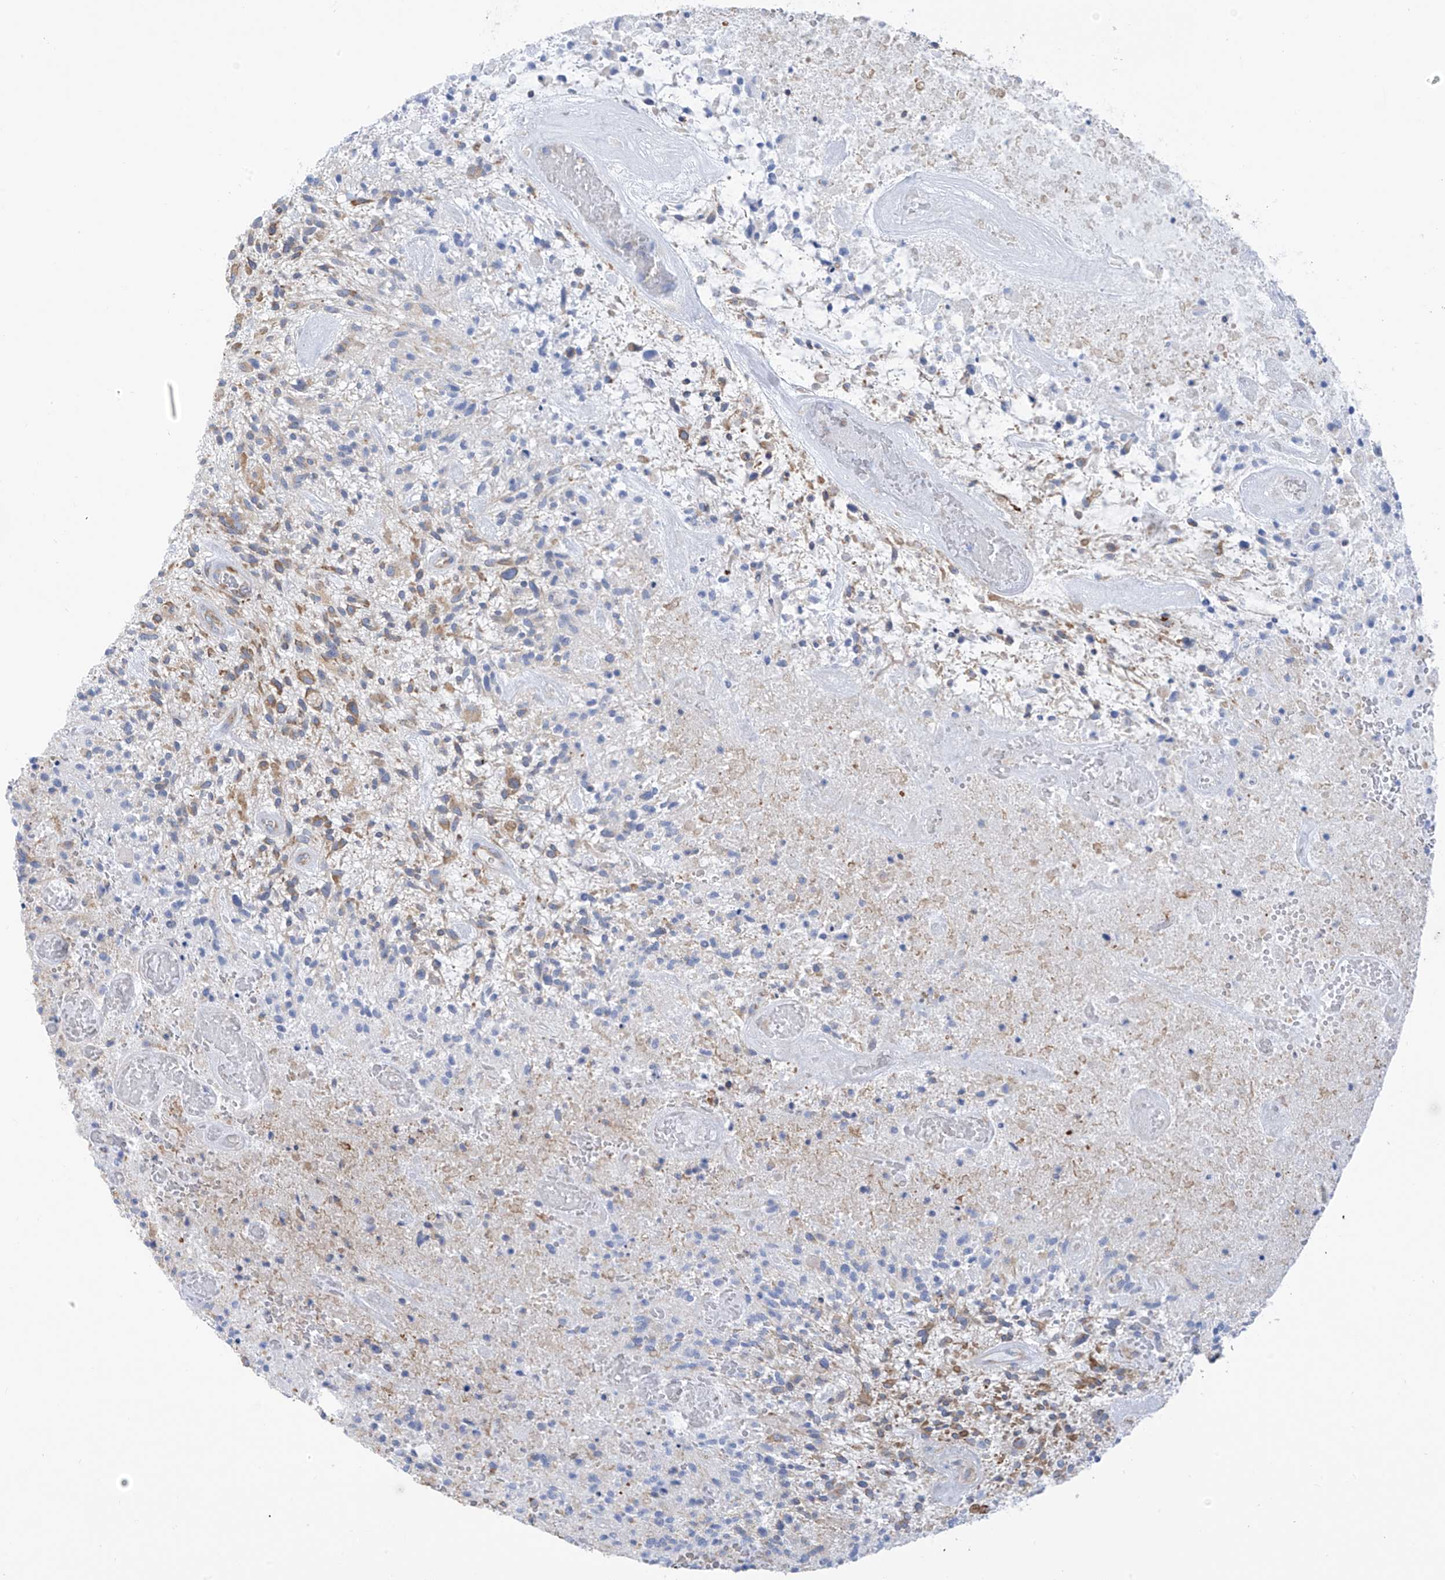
{"staining": {"intensity": "moderate", "quantity": "25%-75%", "location": "cytoplasmic/membranous"}, "tissue": "glioma", "cell_type": "Tumor cells", "image_type": "cancer", "snomed": [{"axis": "morphology", "description": "Glioma, malignant, High grade"}, {"axis": "topography", "description": "Brain"}], "caption": "Tumor cells demonstrate medium levels of moderate cytoplasmic/membranous positivity in about 25%-75% of cells in malignant high-grade glioma. Using DAB (3,3'-diaminobenzidine) (brown) and hematoxylin (blue) stains, captured at high magnification using brightfield microscopy.", "gene": "RCN2", "patient": {"sex": "male", "age": 47}}